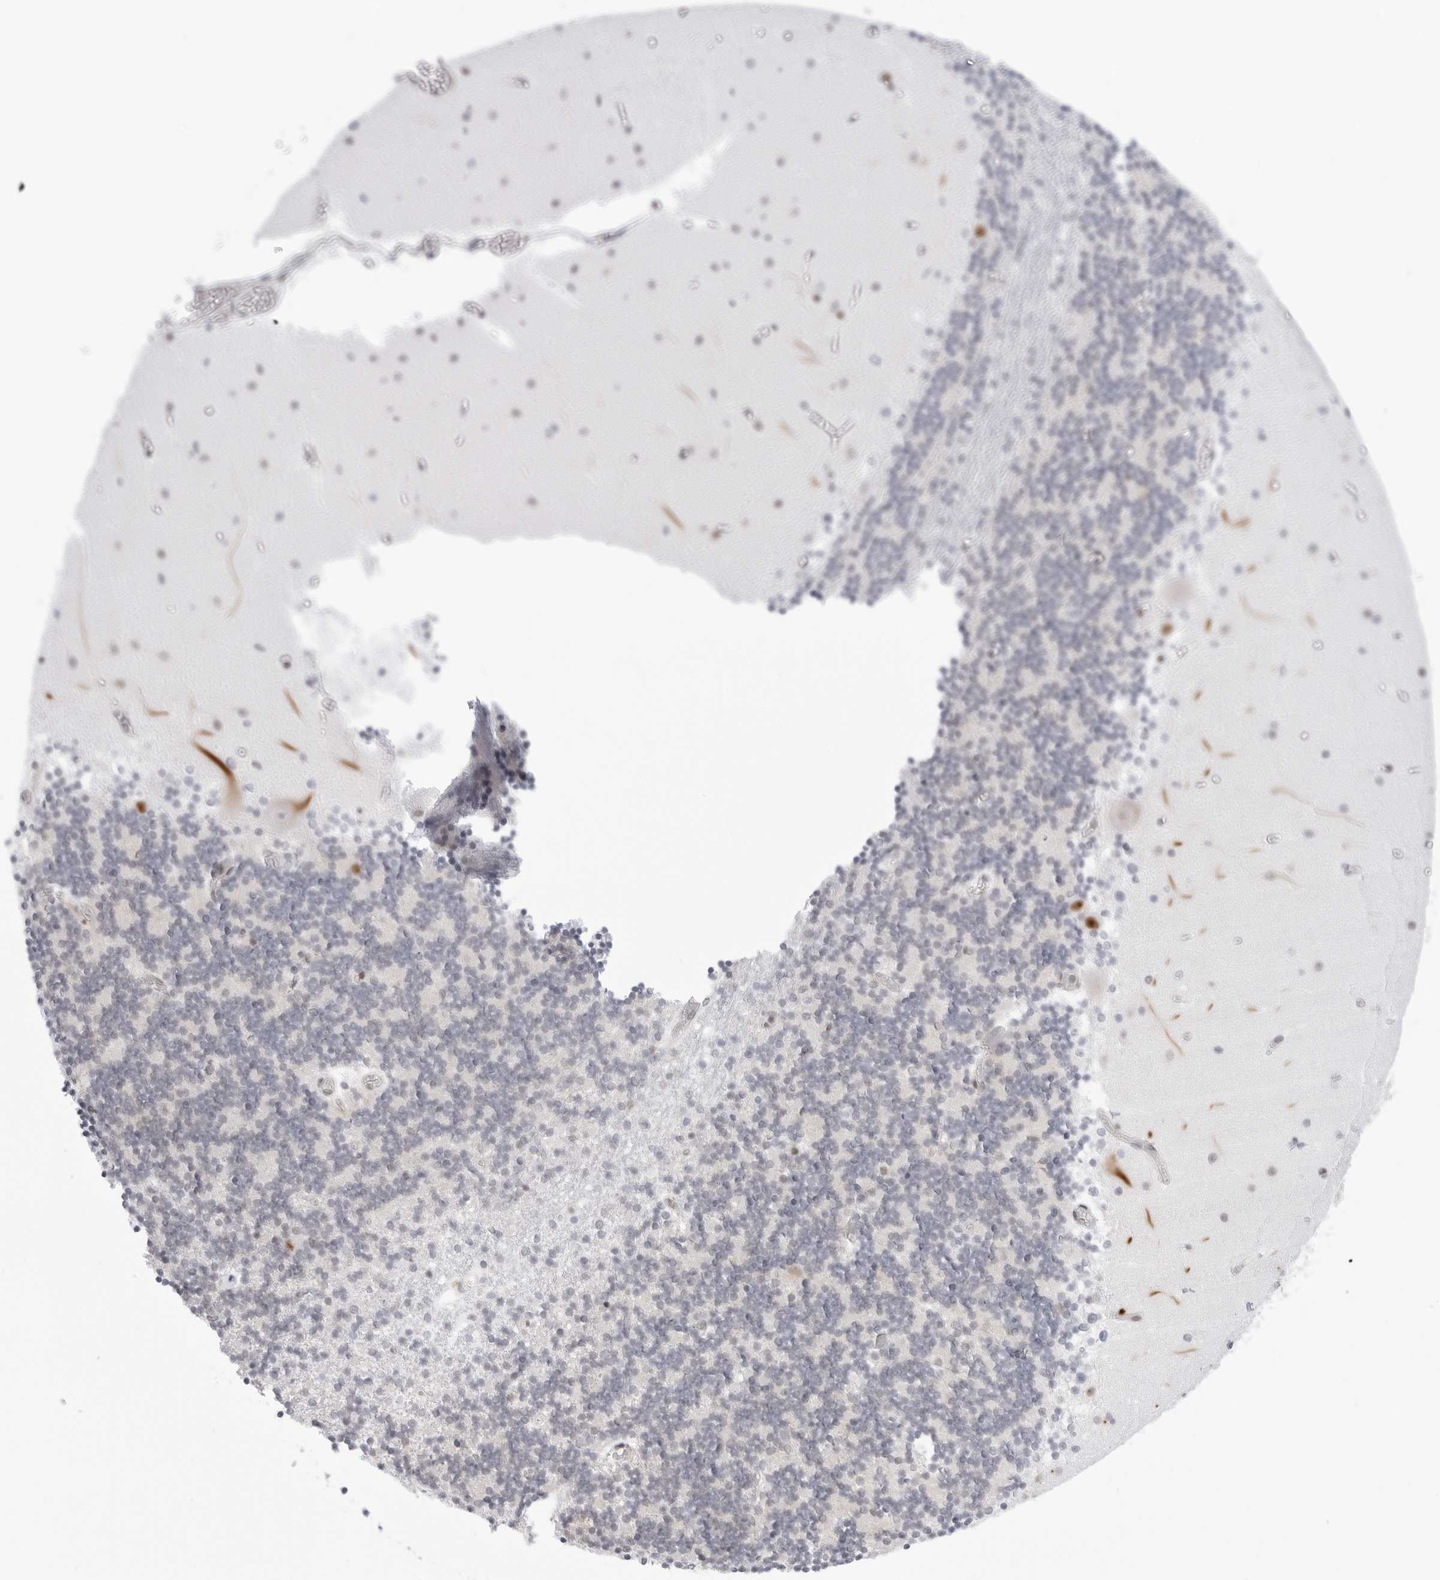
{"staining": {"intensity": "weak", "quantity": "25%-75%", "location": "nuclear"}, "tissue": "cerebellum", "cell_type": "Cells in granular layer", "image_type": "normal", "snomed": [{"axis": "morphology", "description": "Normal tissue, NOS"}, {"axis": "topography", "description": "Cerebellum"}], "caption": "DAB immunohistochemical staining of unremarkable human cerebellum exhibits weak nuclear protein staining in about 25%-75% of cells in granular layer.", "gene": "C1orf162", "patient": {"sex": "female", "age": 28}}